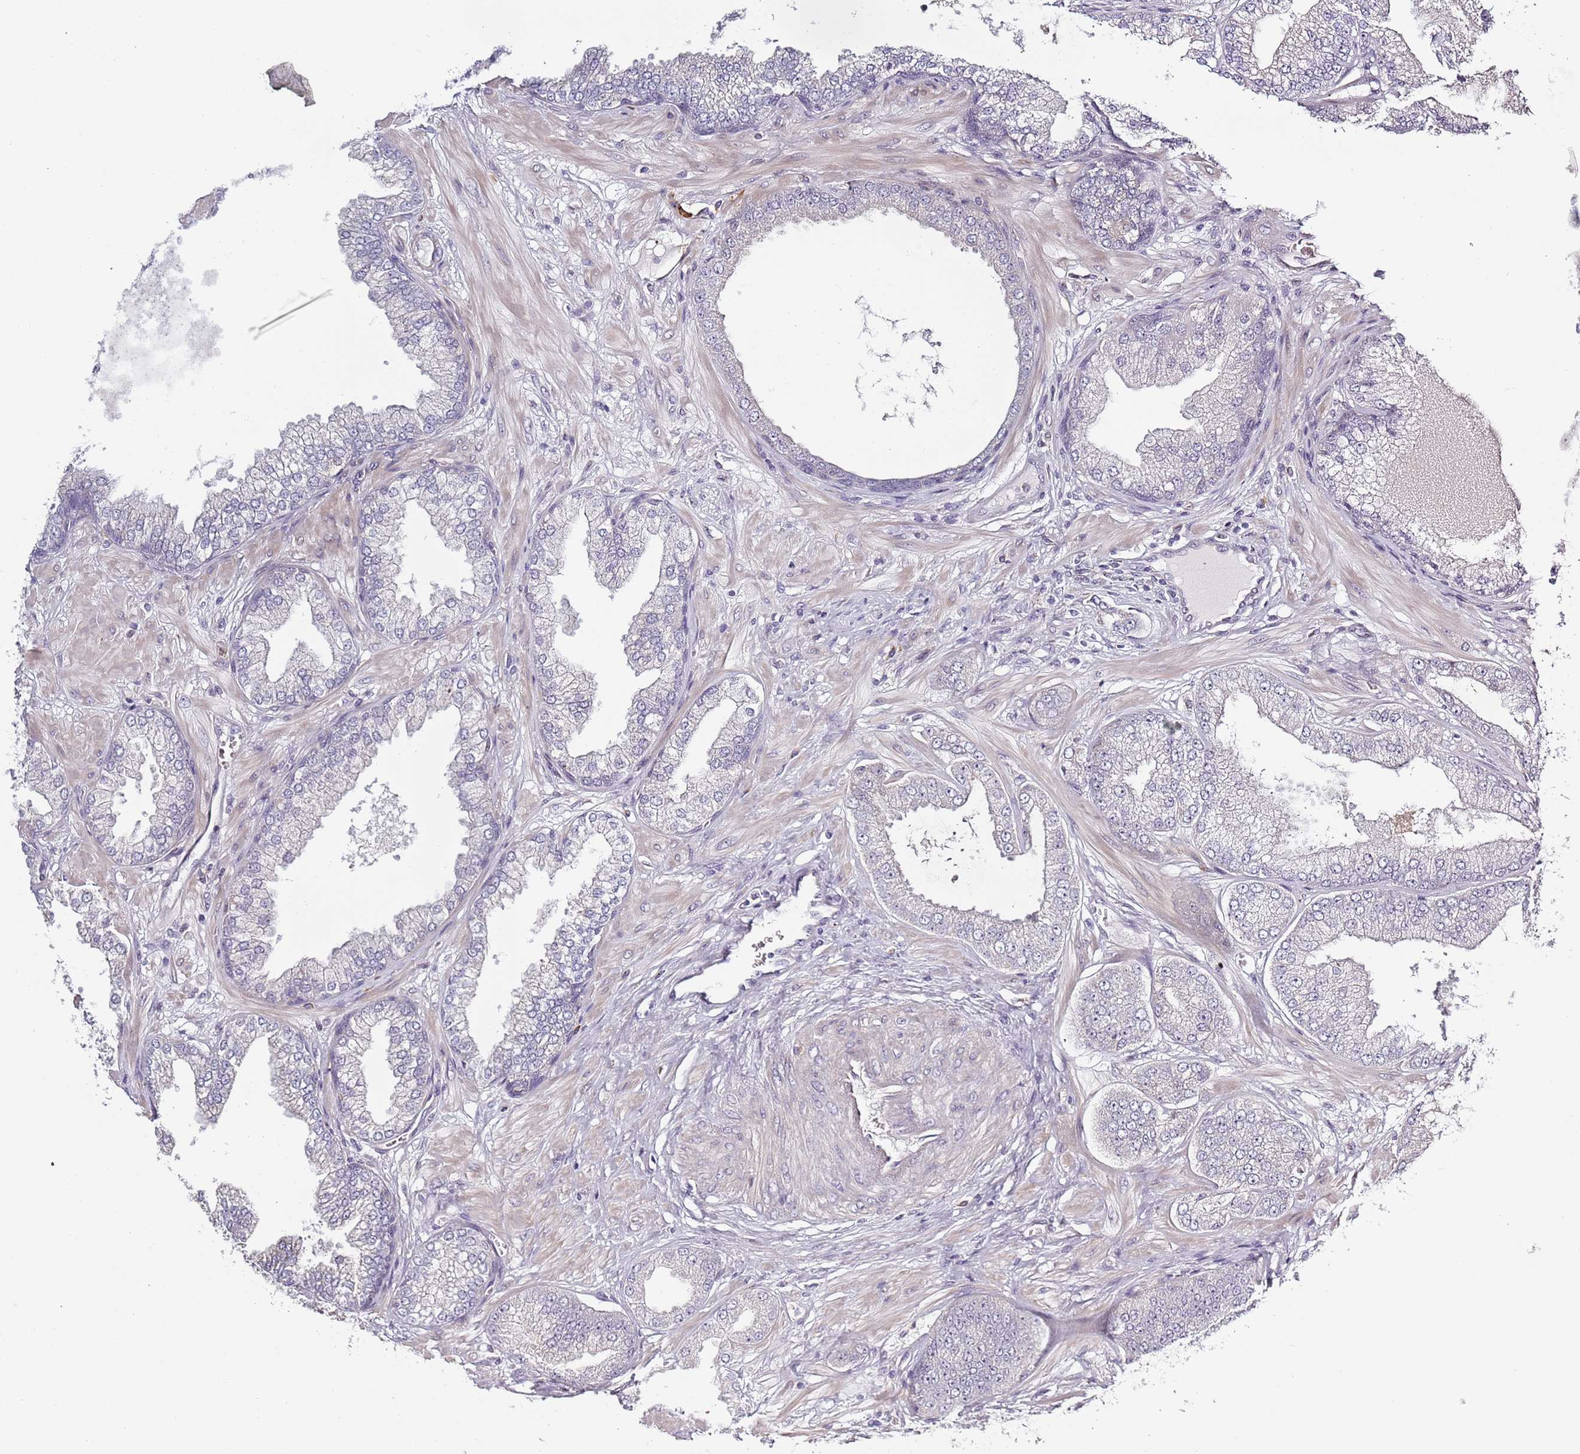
{"staining": {"intensity": "negative", "quantity": "none", "location": "none"}, "tissue": "prostate cancer", "cell_type": "Tumor cells", "image_type": "cancer", "snomed": [{"axis": "morphology", "description": "Adenocarcinoma, Low grade"}, {"axis": "topography", "description": "Prostate"}], "caption": "Immunohistochemistry (IHC) image of low-grade adenocarcinoma (prostate) stained for a protein (brown), which shows no expression in tumor cells. Nuclei are stained in blue.", "gene": "CC2D2B", "patient": {"sex": "male", "age": 55}}